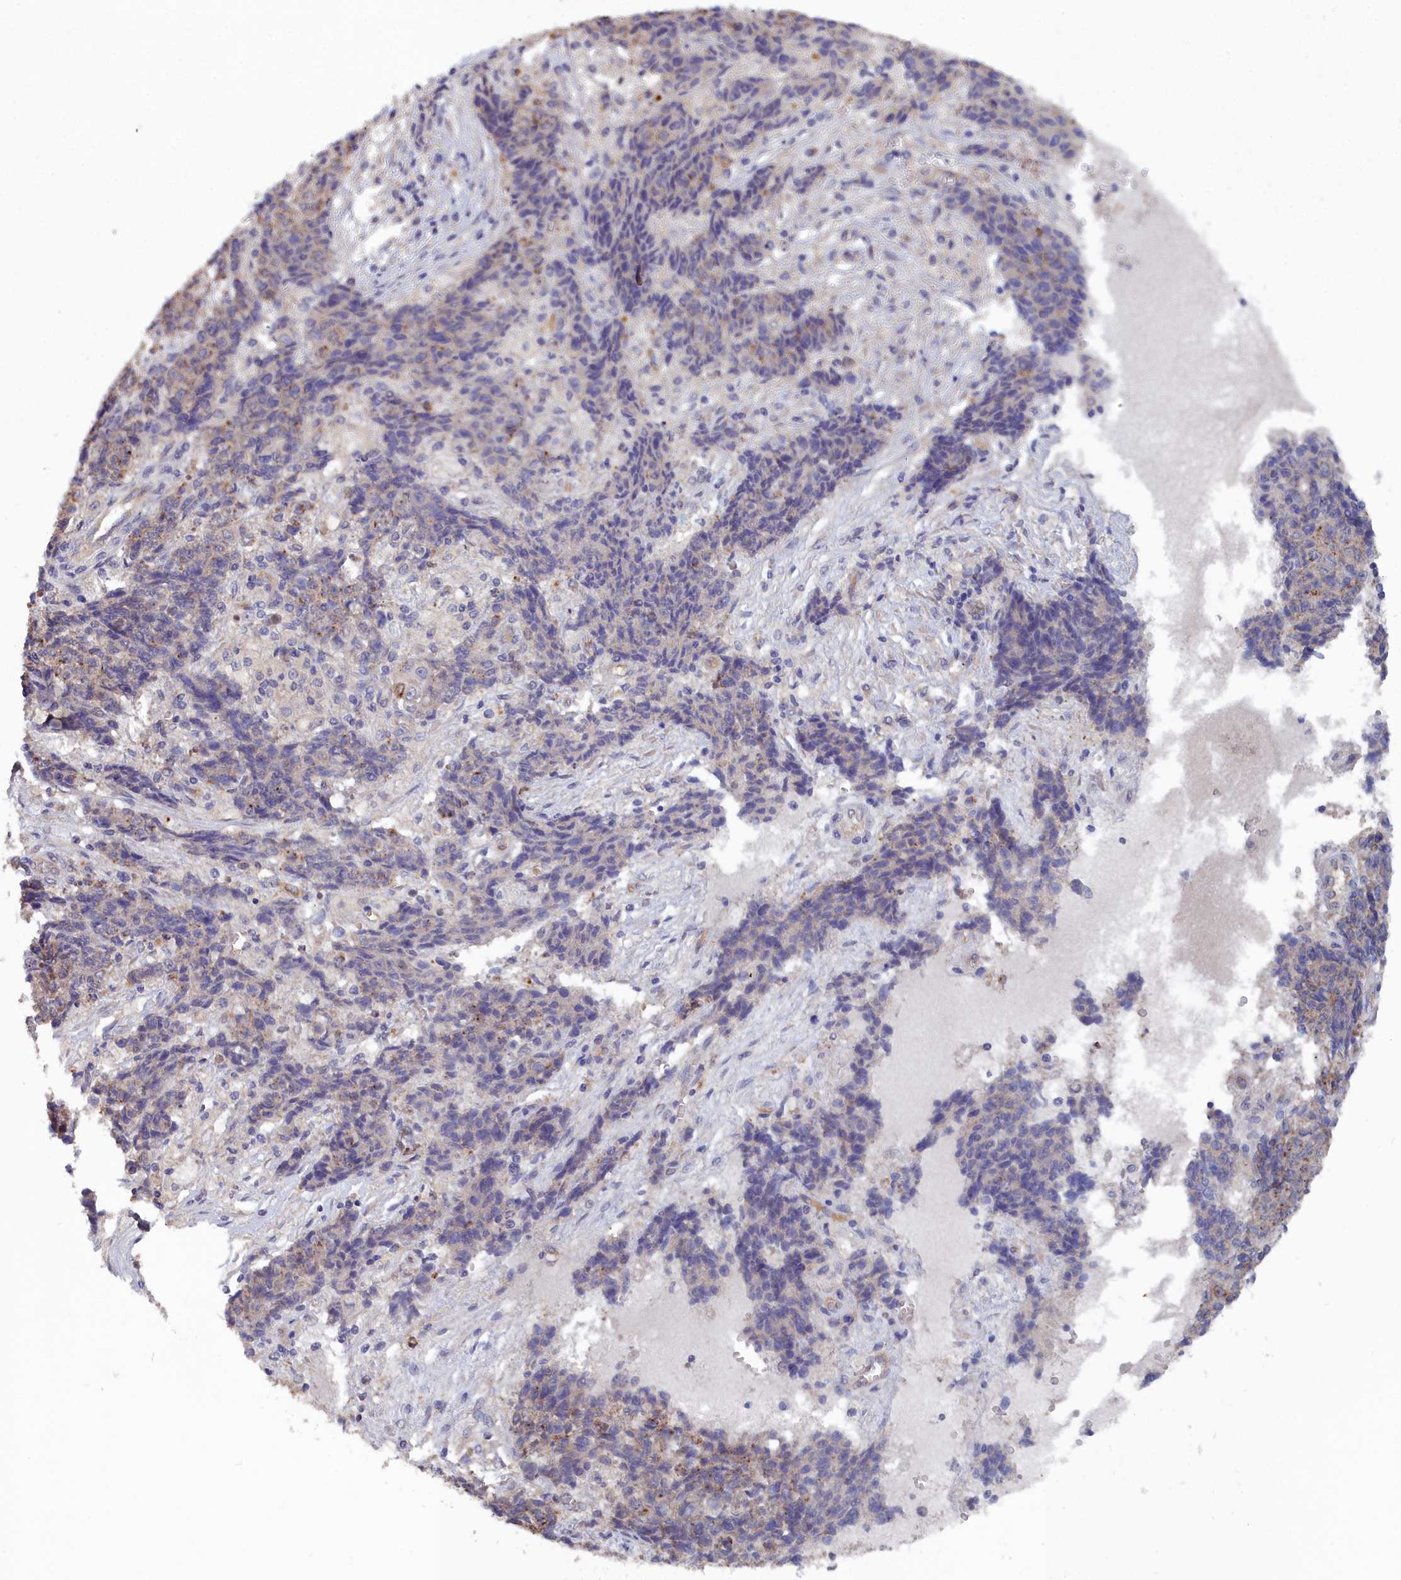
{"staining": {"intensity": "negative", "quantity": "none", "location": "none"}, "tissue": "ovarian cancer", "cell_type": "Tumor cells", "image_type": "cancer", "snomed": [{"axis": "morphology", "description": "Carcinoma, endometroid"}, {"axis": "topography", "description": "Ovary"}], "caption": "High power microscopy micrograph of an immunohistochemistry micrograph of ovarian cancer, revealing no significant positivity in tumor cells.", "gene": "RDX", "patient": {"sex": "female", "age": 42}}